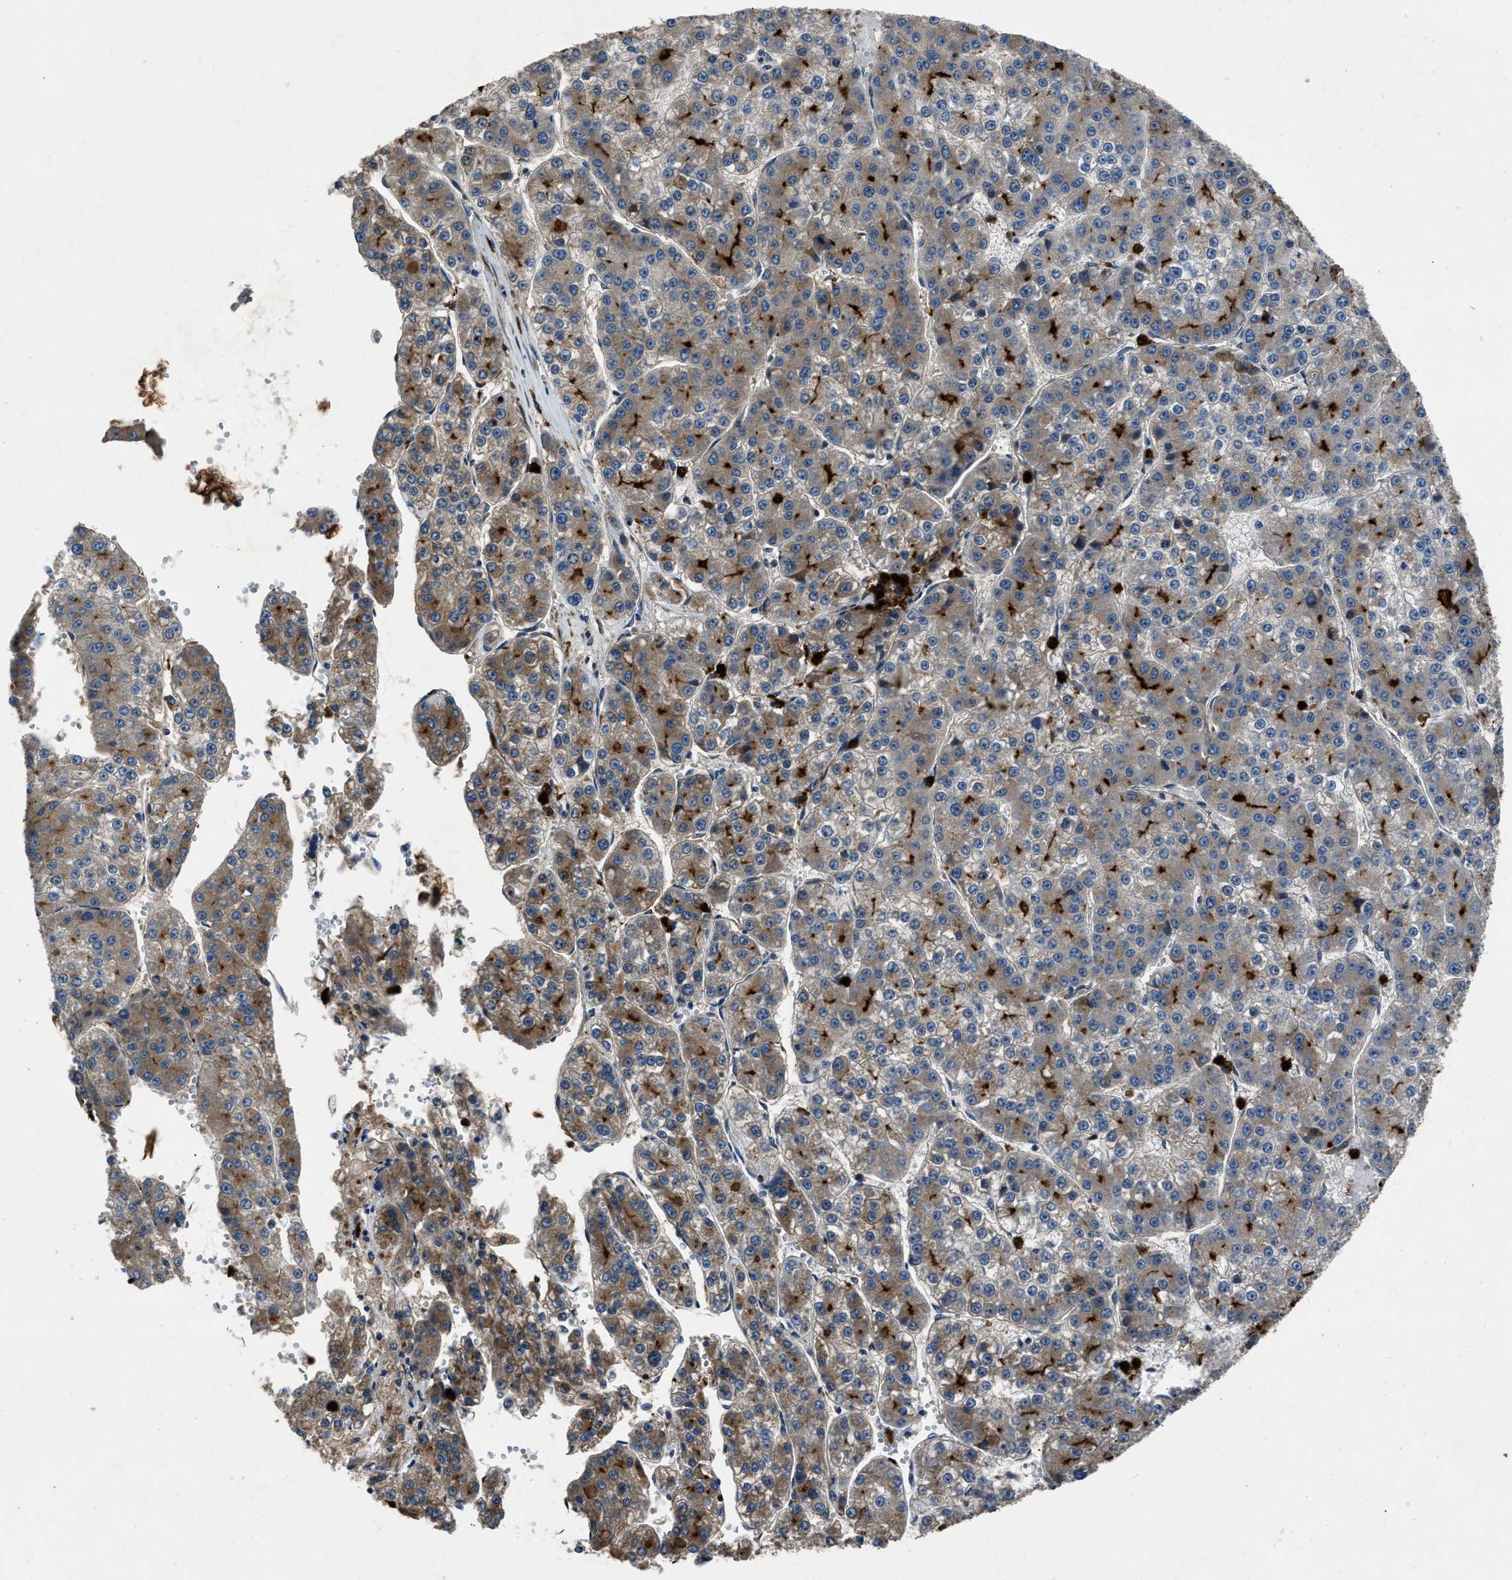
{"staining": {"intensity": "weak", "quantity": "25%-75%", "location": "cytoplasmic/membranous"}, "tissue": "liver cancer", "cell_type": "Tumor cells", "image_type": "cancer", "snomed": [{"axis": "morphology", "description": "Carcinoma, Hepatocellular, NOS"}, {"axis": "topography", "description": "Liver"}], "caption": "A high-resolution photomicrograph shows IHC staining of liver cancer, which exhibits weak cytoplasmic/membranous expression in approximately 25%-75% of tumor cells. (DAB (3,3'-diaminobenzidine) IHC with brightfield microscopy, high magnification).", "gene": "ANGPT1", "patient": {"sex": "female", "age": 73}}